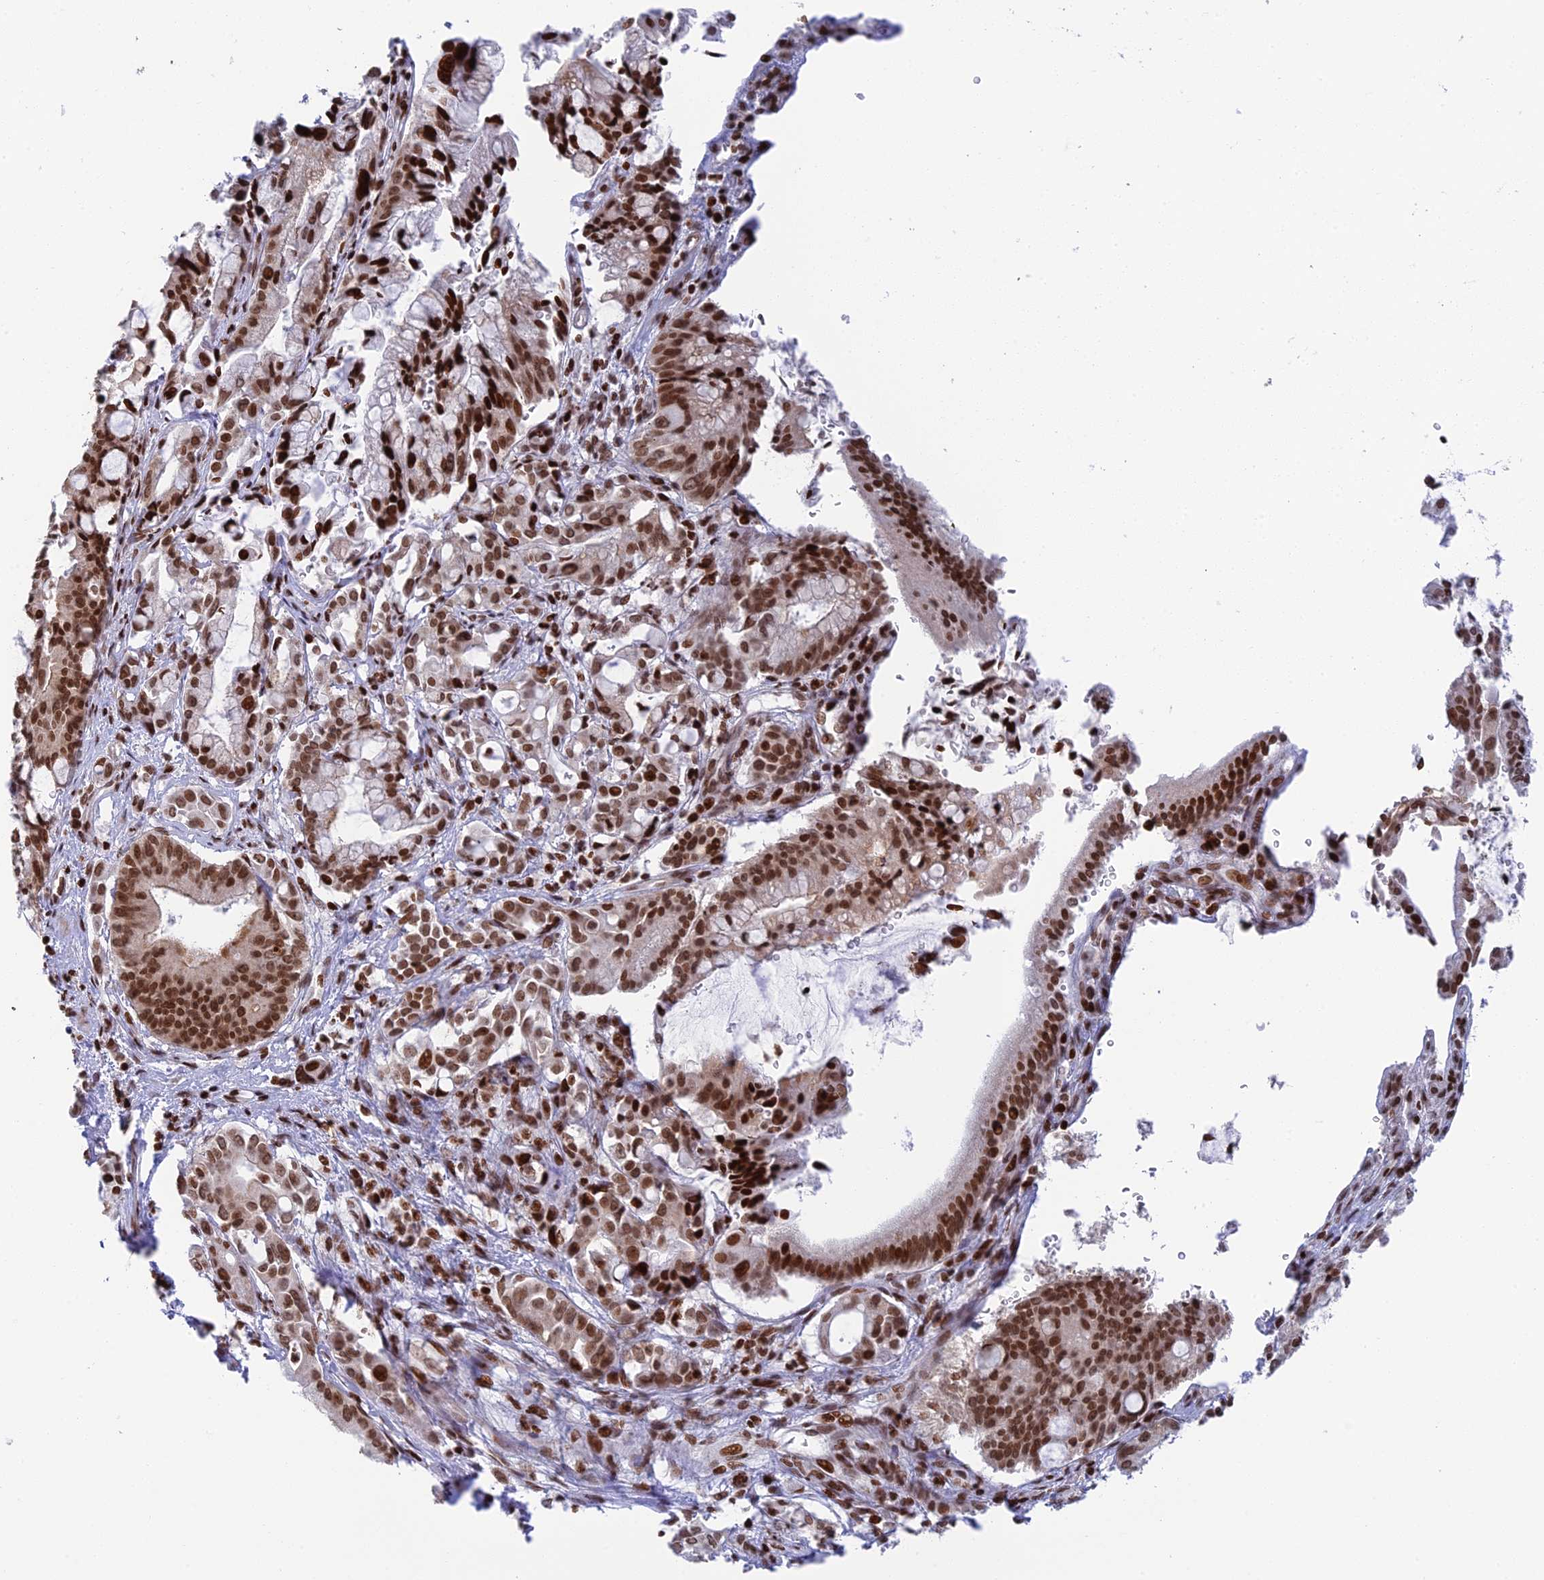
{"staining": {"intensity": "moderate", "quantity": ">75%", "location": "nuclear"}, "tissue": "pancreatic cancer", "cell_type": "Tumor cells", "image_type": "cancer", "snomed": [{"axis": "morphology", "description": "Adenocarcinoma, NOS"}, {"axis": "topography", "description": "Pancreas"}], "caption": "Protein staining exhibits moderate nuclear staining in approximately >75% of tumor cells in pancreatic adenocarcinoma. (DAB (3,3'-diaminobenzidine) IHC with brightfield microscopy, high magnification).", "gene": "RPAP1", "patient": {"sex": "male", "age": 68}}